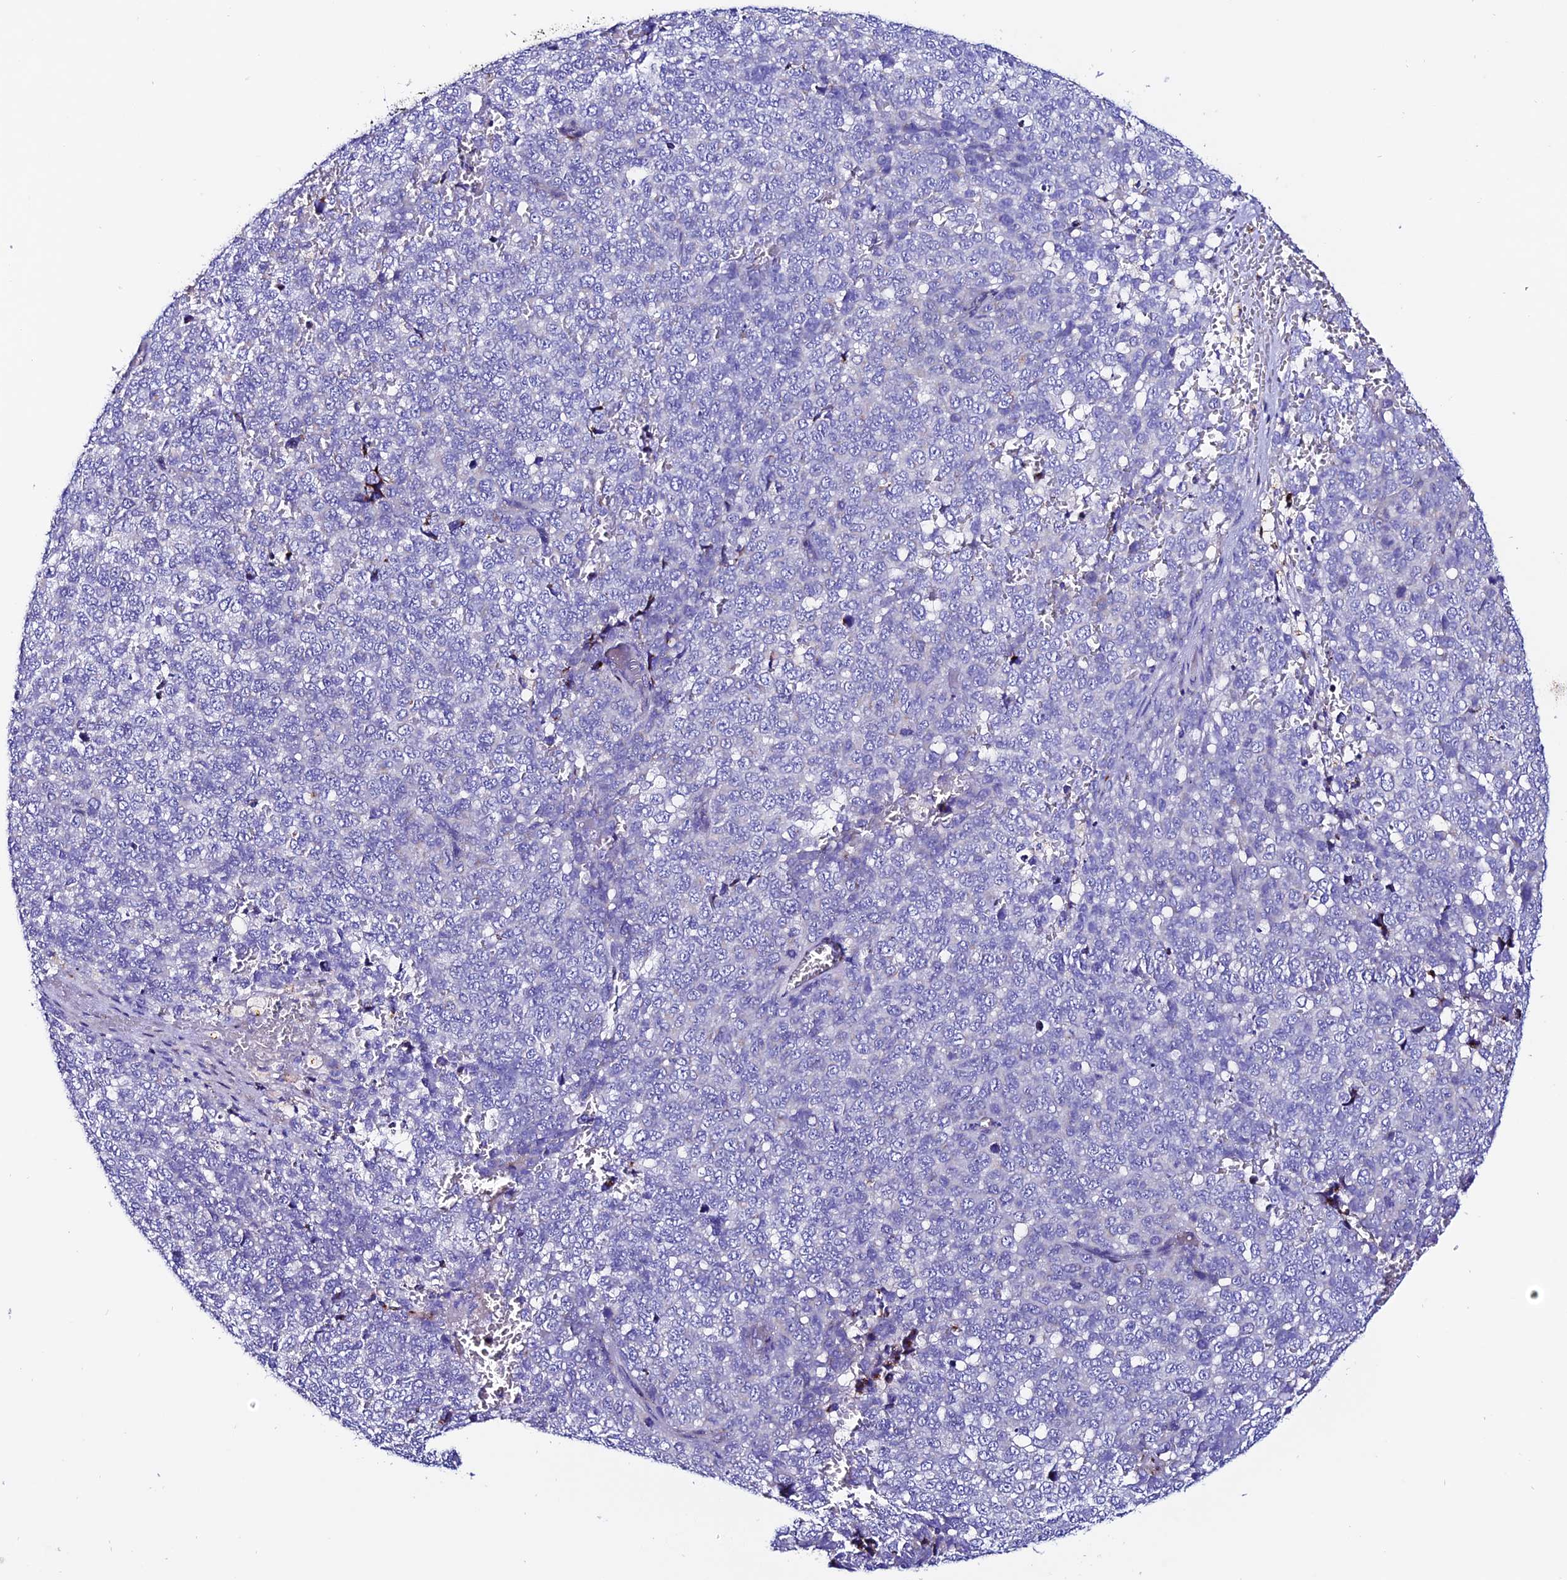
{"staining": {"intensity": "negative", "quantity": "none", "location": "none"}, "tissue": "melanoma", "cell_type": "Tumor cells", "image_type": "cancer", "snomed": [{"axis": "morphology", "description": "Malignant melanoma, NOS"}, {"axis": "topography", "description": "Nose, NOS"}], "caption": "Immunohistochemistry (IHC) micrograph of melanoma stained for a protein (brown), which exhibits no positivity in tumor cells. (Immunohistochemistry, brightfield microscopy, high magnification).", "gene": "OR51Q1", "patient": {"sex": "female", "age": 48}}